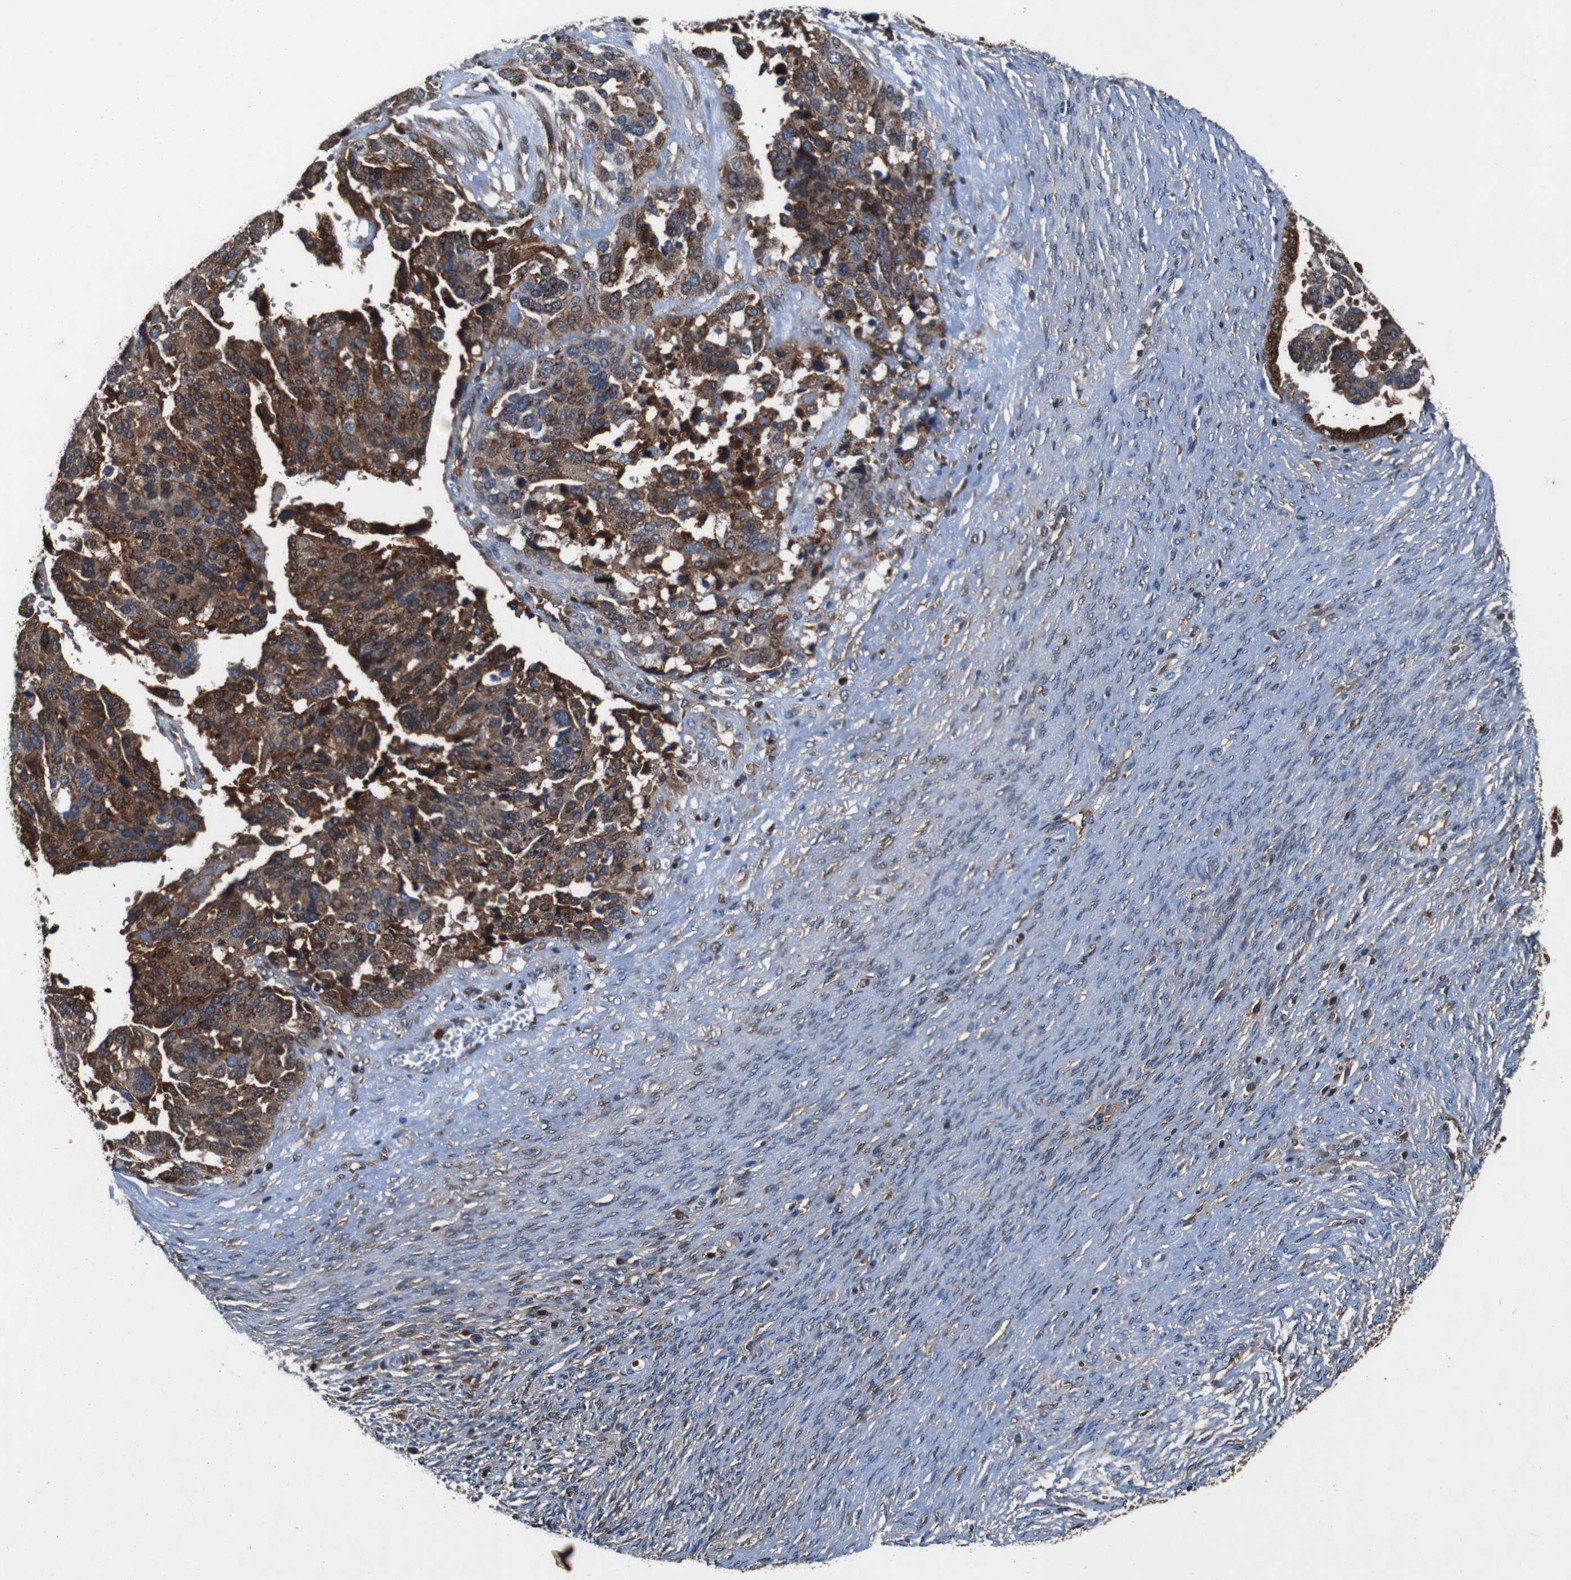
{"staining": {"intensity": "strong", "quantity": "25%-75%", "location": "cytoplasmic/membranous,nuclear"}, "tissue": "ovarian cancer", "cell_type": "Tumor cells", "image_type": "cancer", "snomed": [{"axis": "morphology", "description": "Cystadenocarcinoma, serous, NOS"}, {"axis": "topography", "description": "Ovary"}], "caption": "Approximately 25%-75% of tumor cells in human serous cystadenocarcinoma (ovarian) demonstrate strong cytoplasmic/membranous and nuclear protein staining as visualized by brown immunohistochemical staining.", "gene": "ANXA1", "patient": {"sex": "female", "age": 44}}